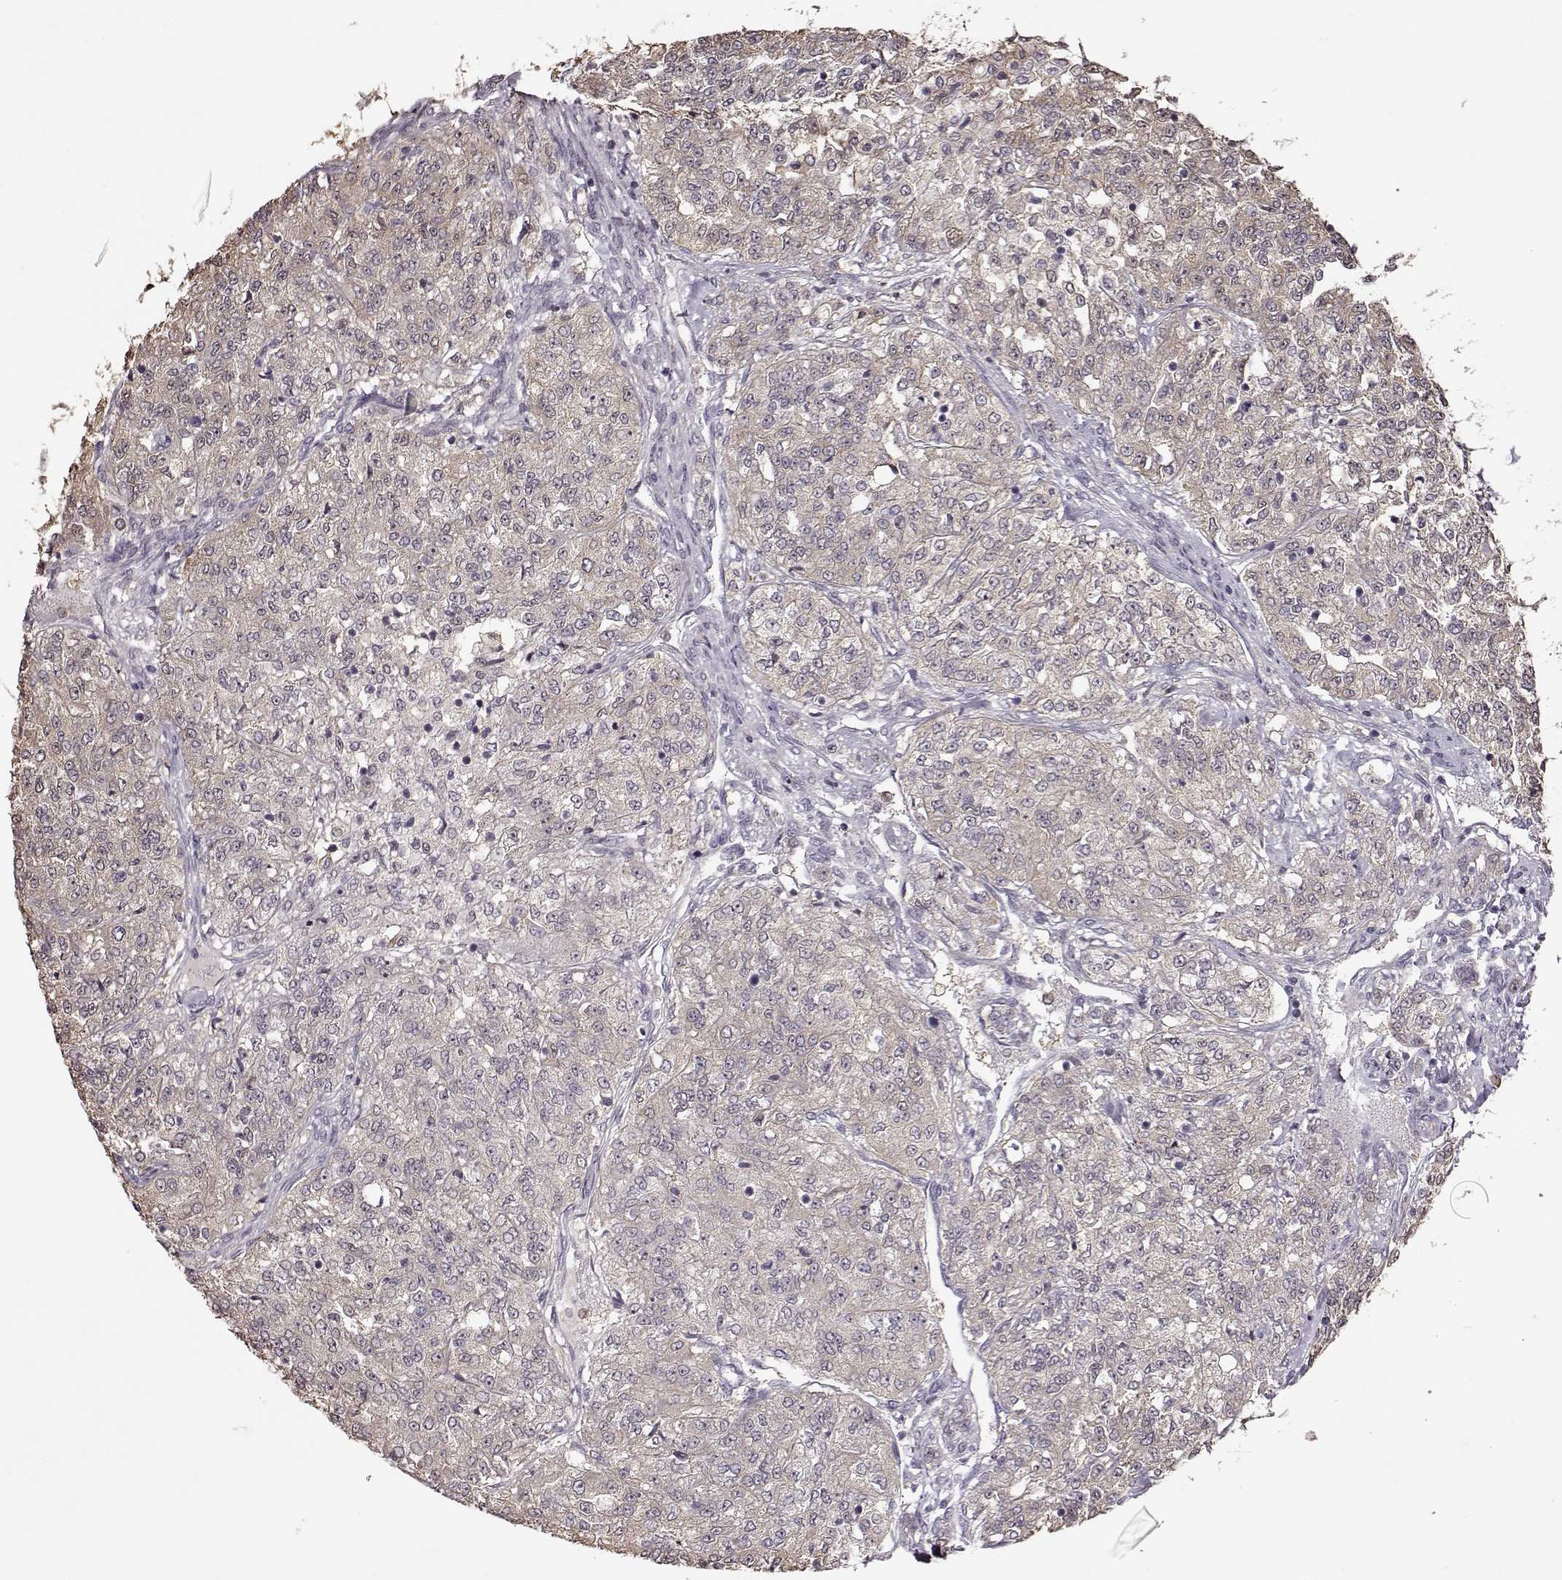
{"staining": {"intensity": "weak", "quantity": ">75%", "location": "cytoplasmic/membranous"}, "tissue": "renal cancer", "cell_type": "Tumor cells", "image_type": "cancer", "snomed": [{"axis": "morphology", "description": "Adenocarcinoma, NOS"}, {"axis": "topography", "description": "Kidney"}], "caption": "This micrograph displays IHC staining of human renal cancer (adenocarcinoma), with low weak cytoplasmic/membranous positivity in approximately >75% of tumor cells.", "gene": "CRB1", "patient": {"sex": "female", "age": 63}}